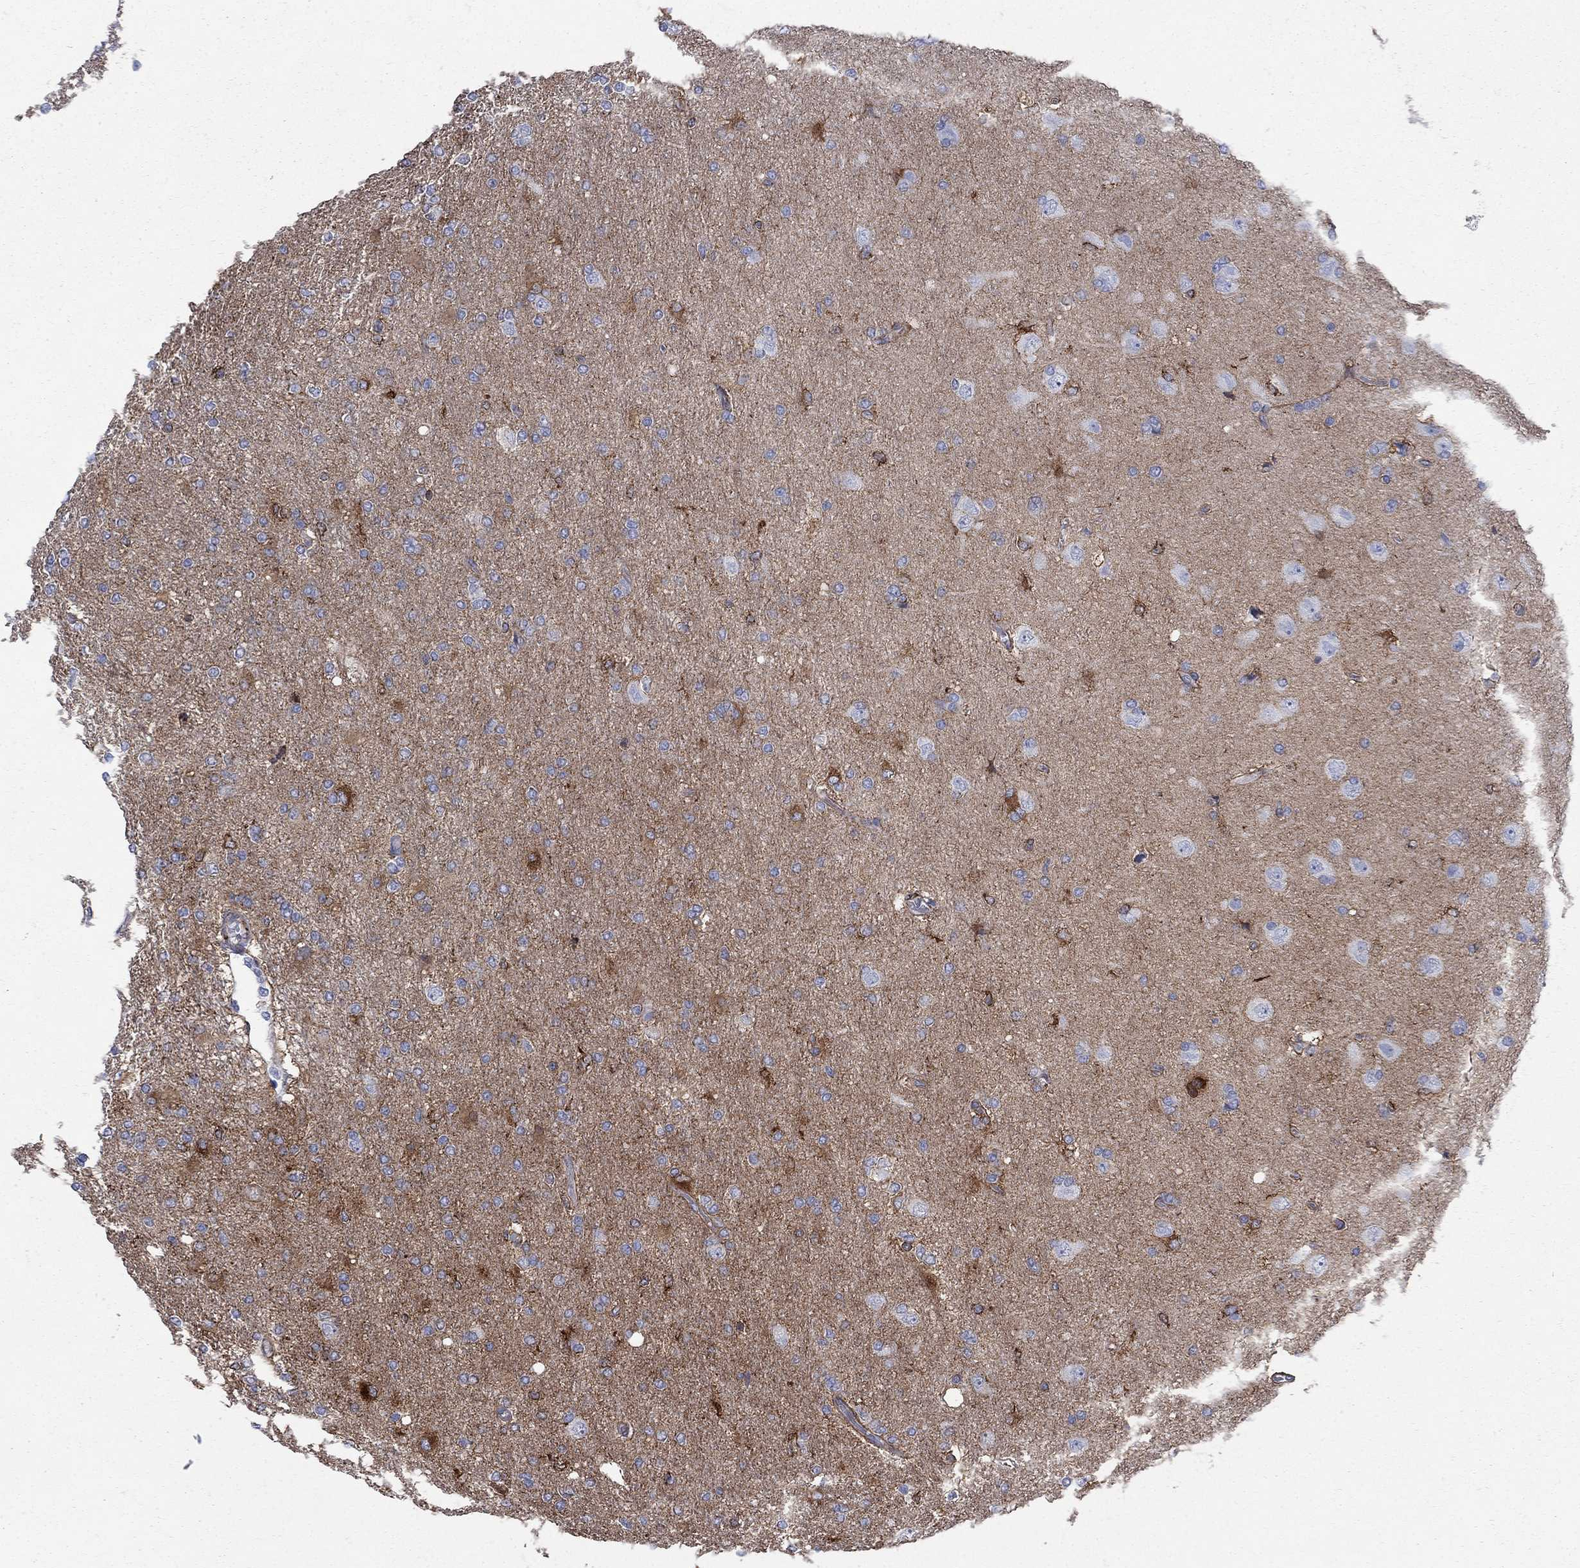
{"staining": {"intensity": "negative", "quantity": "none", "location": "none"}, "tissue": "glioma", "cell_type": "Tumor cells", "image_type": "cancer", "snomed": [{"axis": "morphology", "description": "Glioma, malignant, High grade"}, {"axis": "topography", "description": "Cerebral cortex"}], "caption": "Protein analysis of high-grade glioma (malignant) shows no significant staining in tumor cells.", "gene": "SEPTIN8", "patient": {"sex": "male", "age": 70}}